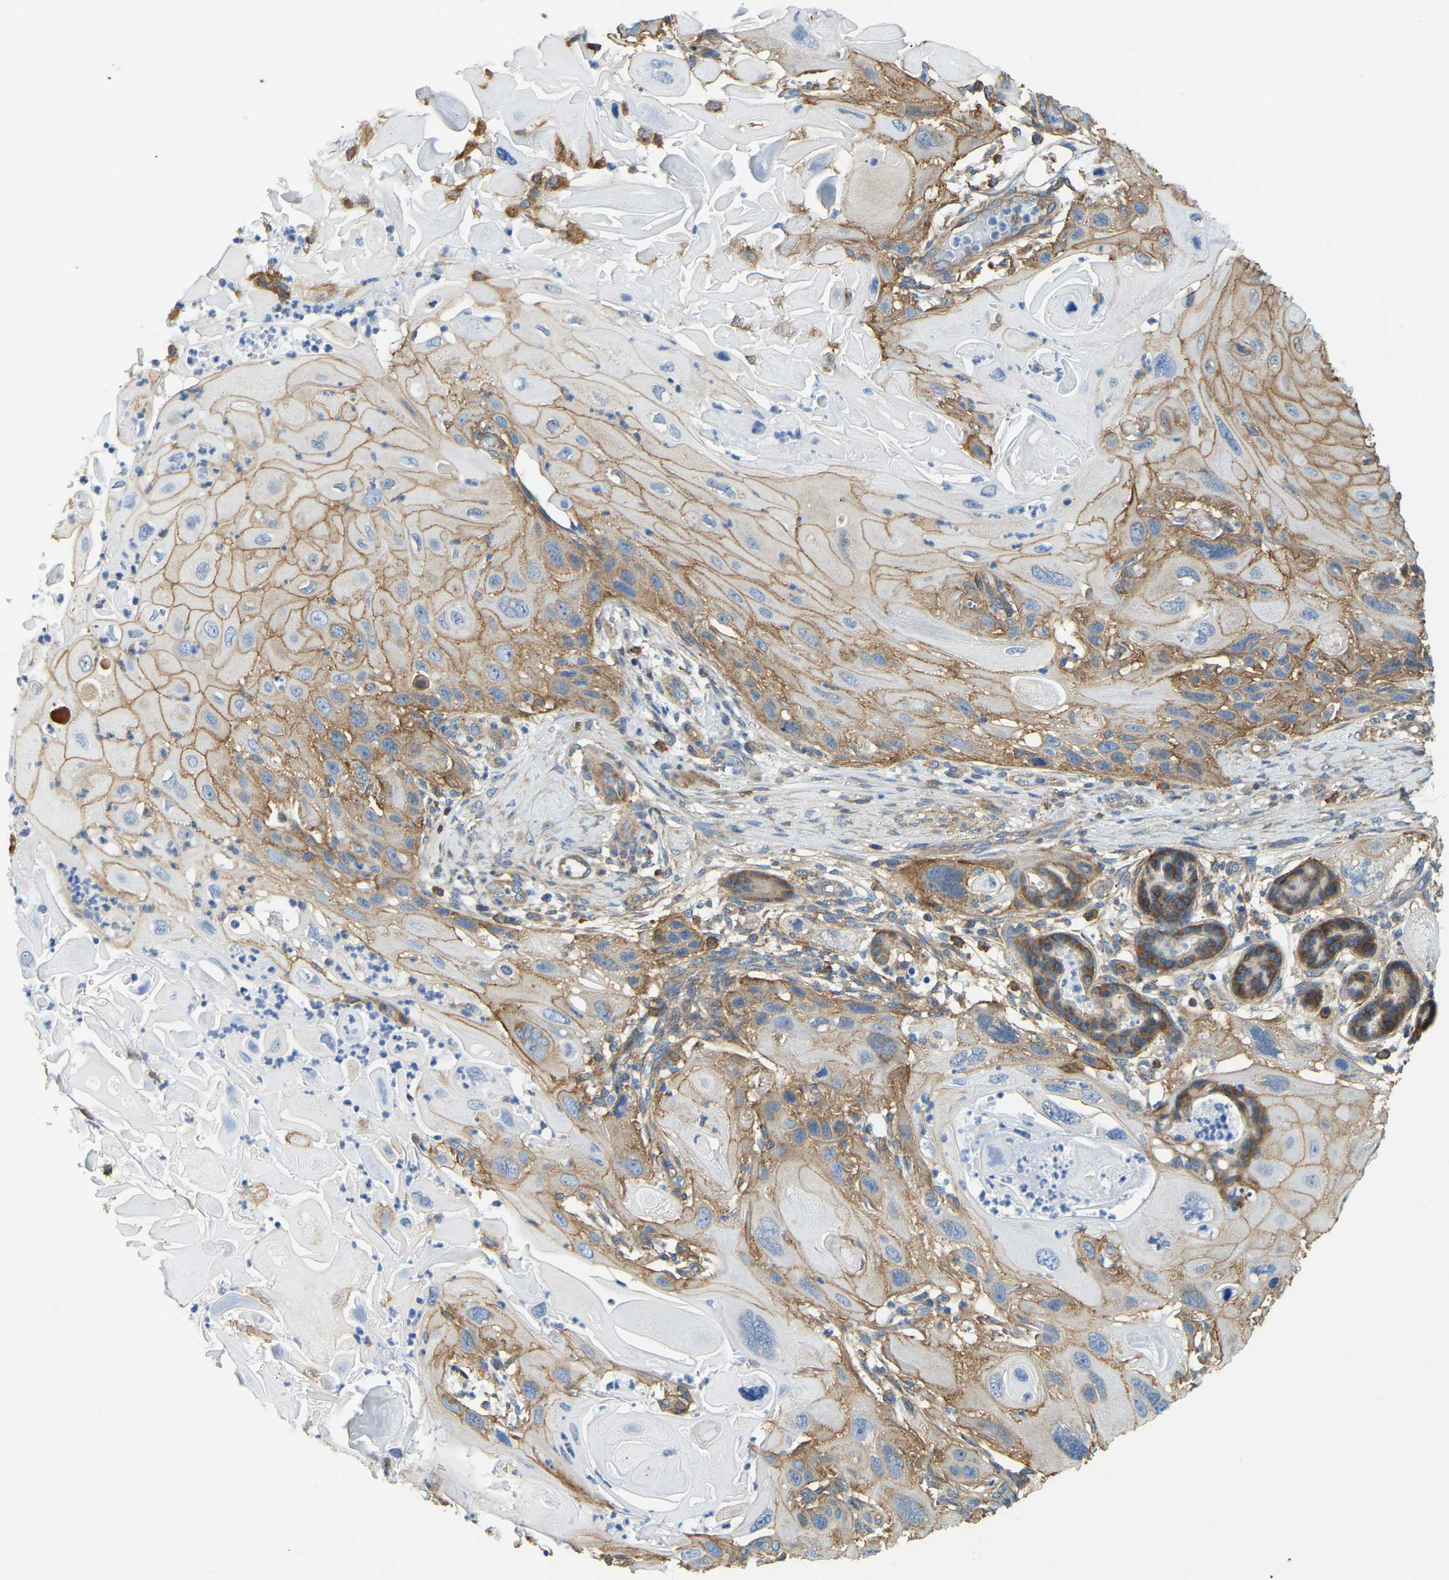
{"staining": {"intensity": "moderate", "quantity": ">75%", "location": "cytoplasmic/membranous"}, "tissue": "skin cancer", "cell_type": "Tumor cells", "image_type": "cancer", "snomed": [{"axis": "morphology", "description": "Squamous cell carcinoma, NOS"}, {"axis": "topography", "description": "Skin"}], "caption": "A photomicrograph of human squamous cell carcinoma (skin) stained for a protein demonstrates moderate cytoplasmic/membranous brown staining in tumor cells.", "gene": "AHNAK", "patient": {"sex": "female", "age": 77}}